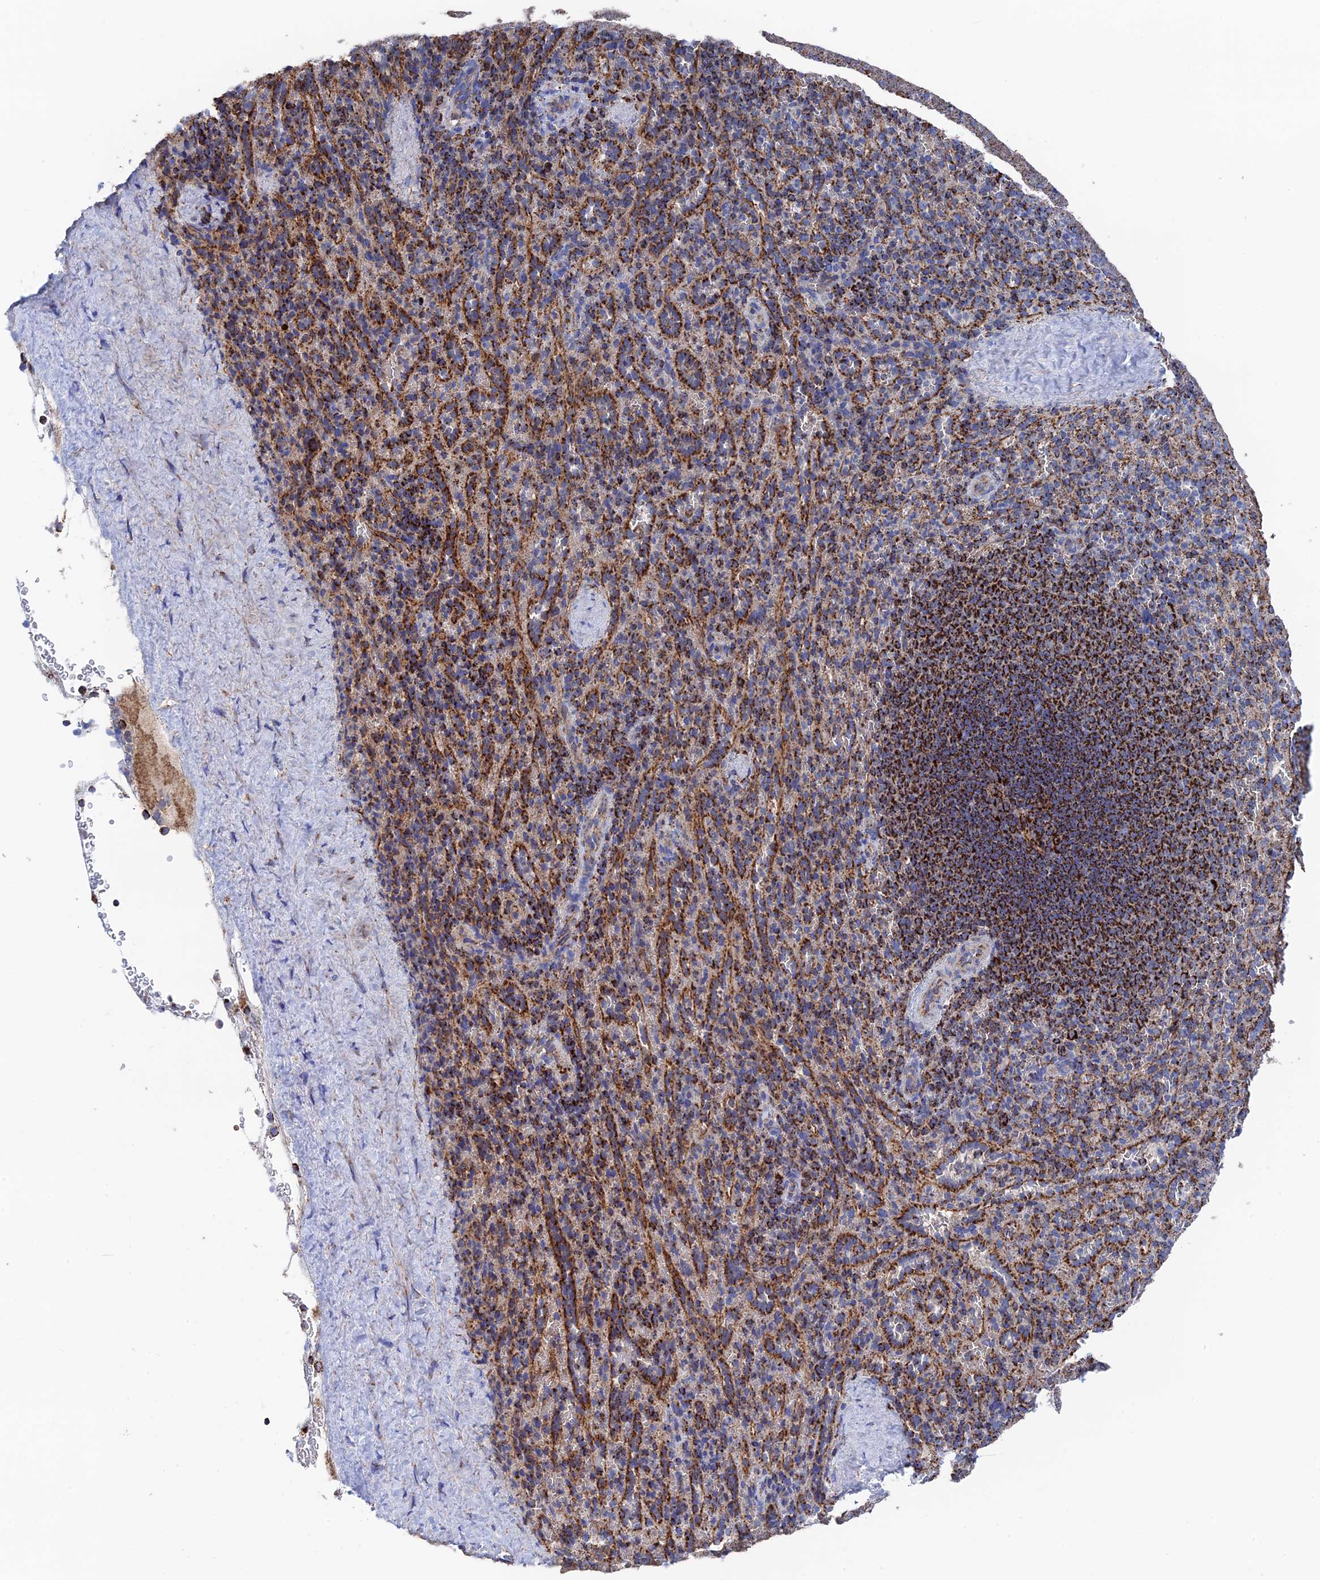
{"staining": {"intensity": "strong", "quantity": "25%-75%", "location": "cytoplasmic/membranous"}, "tissue": "spleen", "cell_type": "Cells in red pulp", "image_type": "normal", "snomed": [{"axis": "morphology", "description": "Normal tissue, NOS"}, {"axis": "topography", "description": "Spleen"}], "caption": "Strong cytoplasmic/membranous expression for a protein is appreciated in approximately 25%-75% of cells in red pulp of benign spleen using immunohistochemistry.", "gene": "HAUS8", "patient": {"sex": "female", "age": 21}}